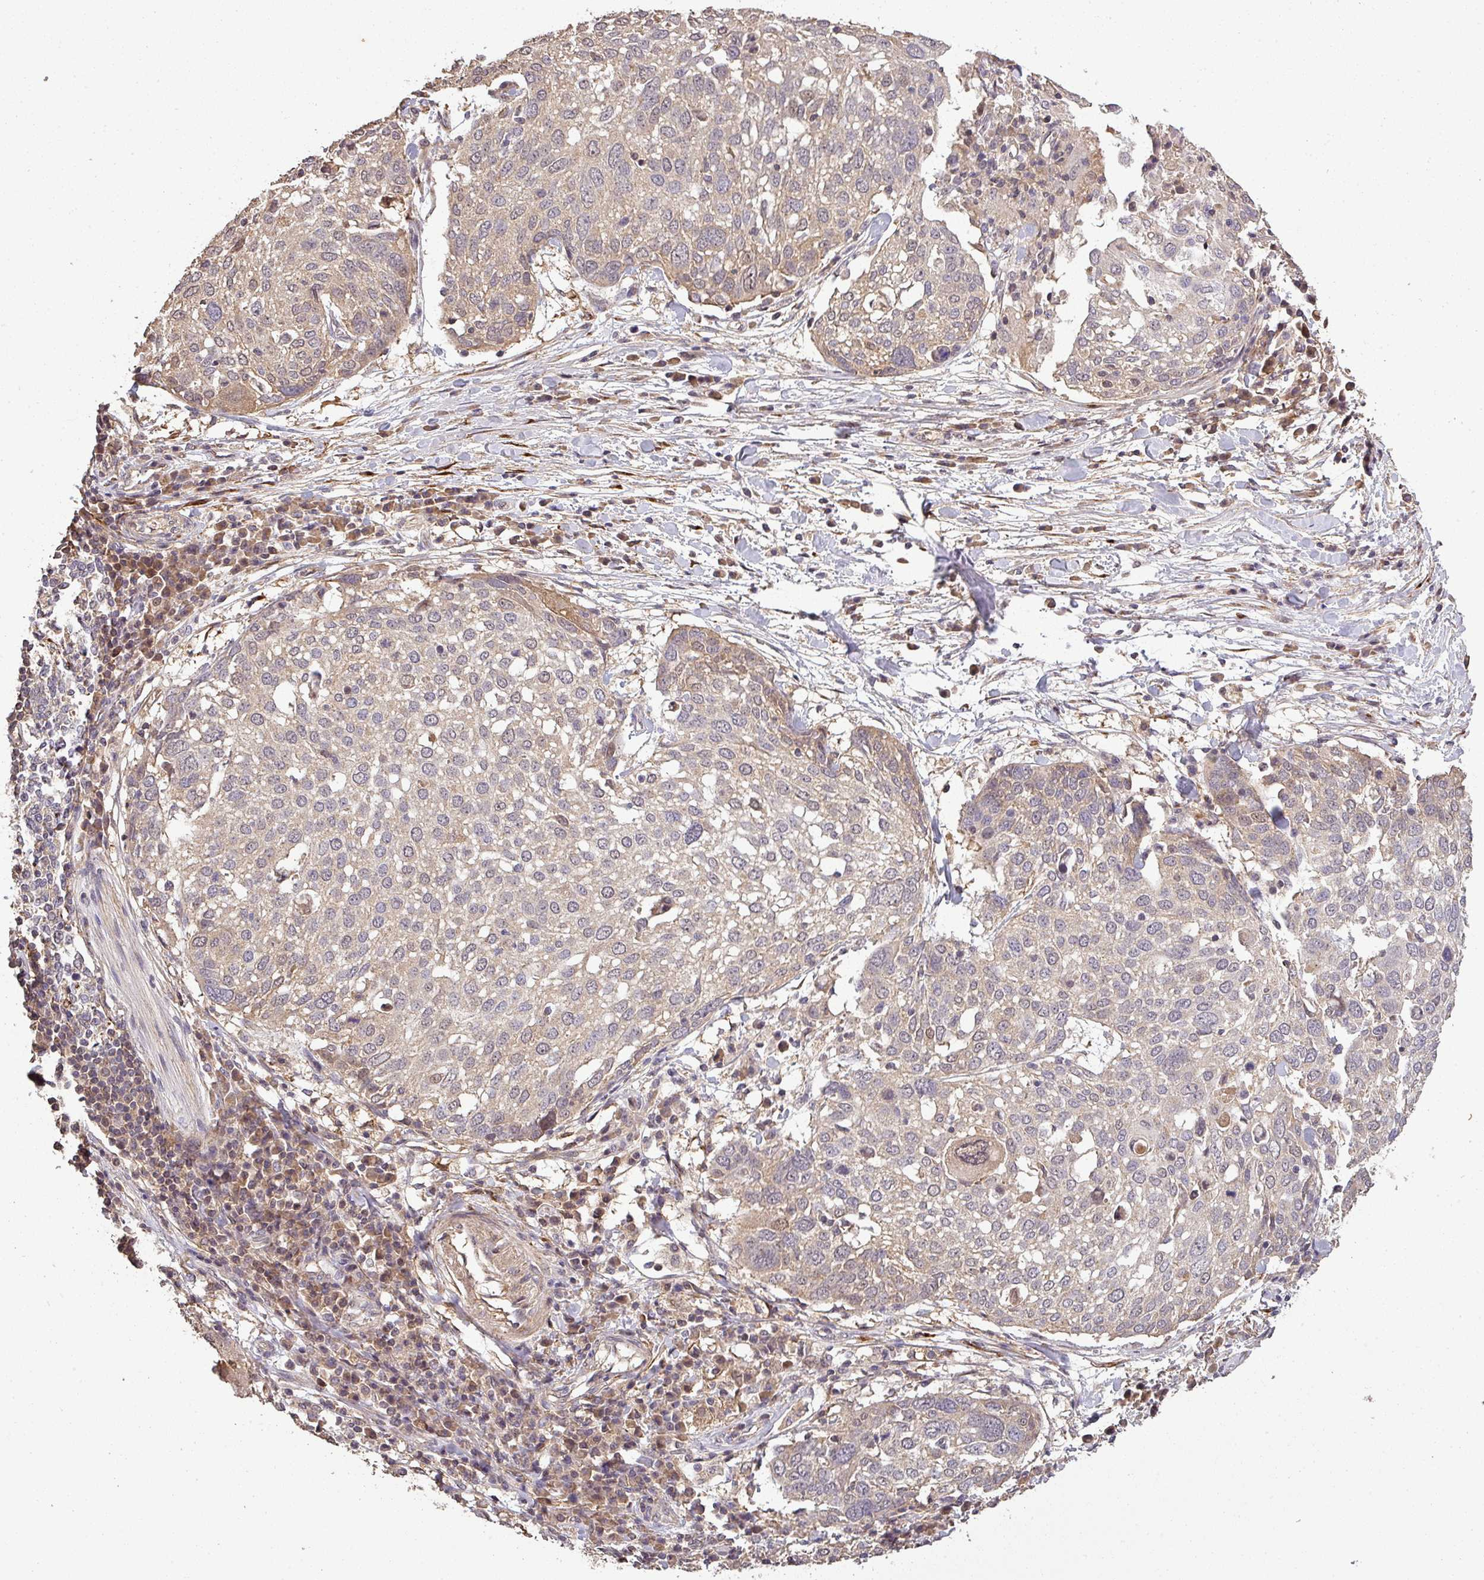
{"staining": {"intensity": "weak", "quantity": "<25%", "location": "cytoplasmic/membranous"}, "tissue": "lung cancer", "cell_type": "Tumor cells", "image_type": "cancer", "snomed": [{"axis": "morphology", "description": "Squamous cell carcinoma, NOS"}, {"axis": "topography", "description": "Lung"}], "caption": "A photomicrograph of human lung cancer is negative for staining in tumor cells.", "gene": "ISLR", "patient": {"sex": "male", "age": 65}}